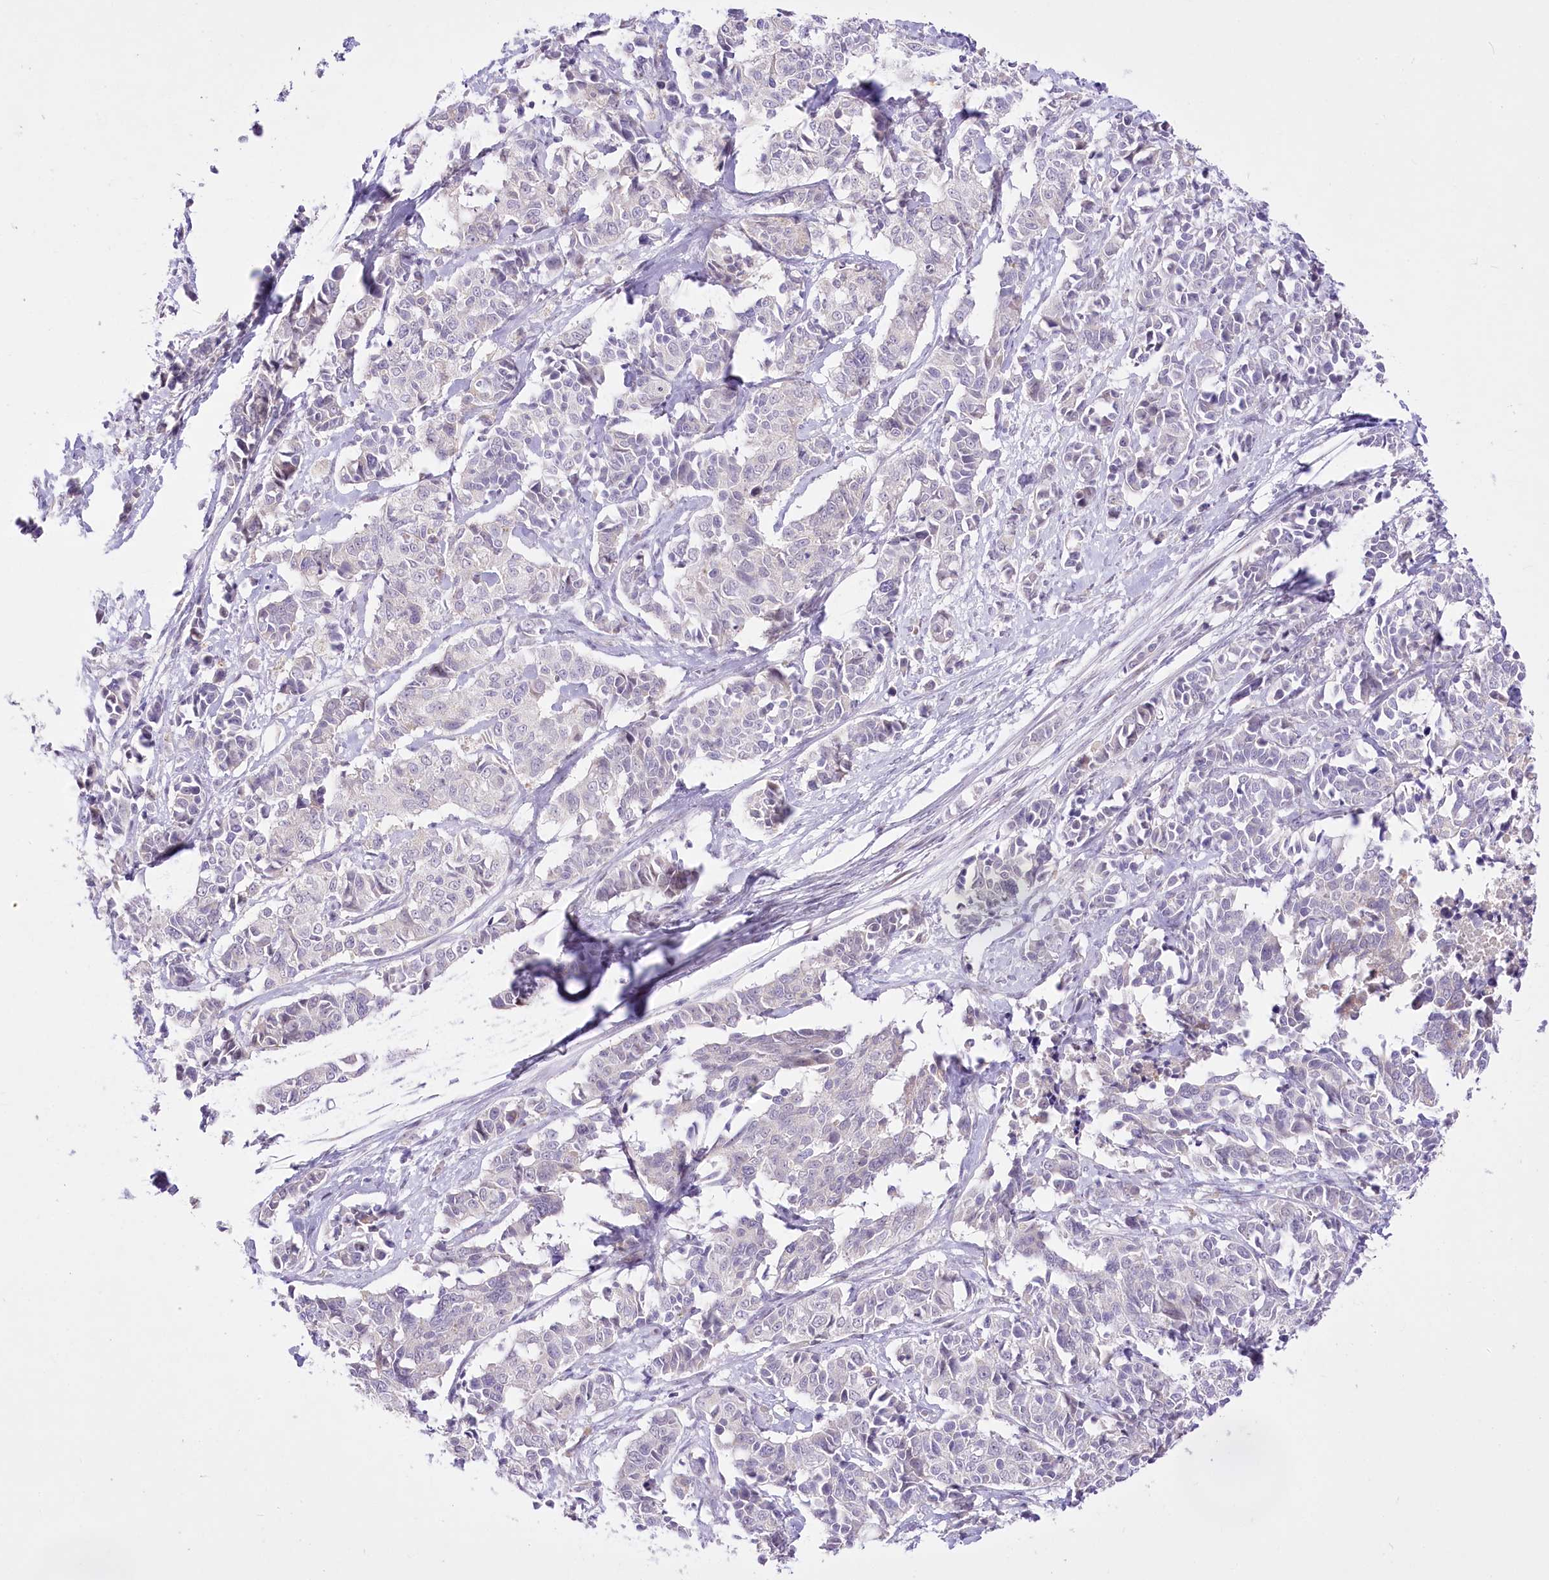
{"staining": {"intensity": "negative", "quantity": "none", "location": "none"}, "tissue": "cervical cancer", "cell_type": "Tumor cells", "image_type": "cancer", "snomed": [{"axis": "morphology", "description": "Normal tissue, NOS"}, {"axis": "morphology", "description": "Squamous cell carcinoma, NOS"}, {"axis": "topography", "description": "Cervix"}], "caption": "Immunohistochemistry (IHC) histopathology image of neoplastic tissue: human cervical cancer stained with DAB (3,3'-diaminobenzidine) demonstrates no significant protein positivity in tumor cells.", "gene": "BEND7", "patient": {"sex": "female", "age": 35}}